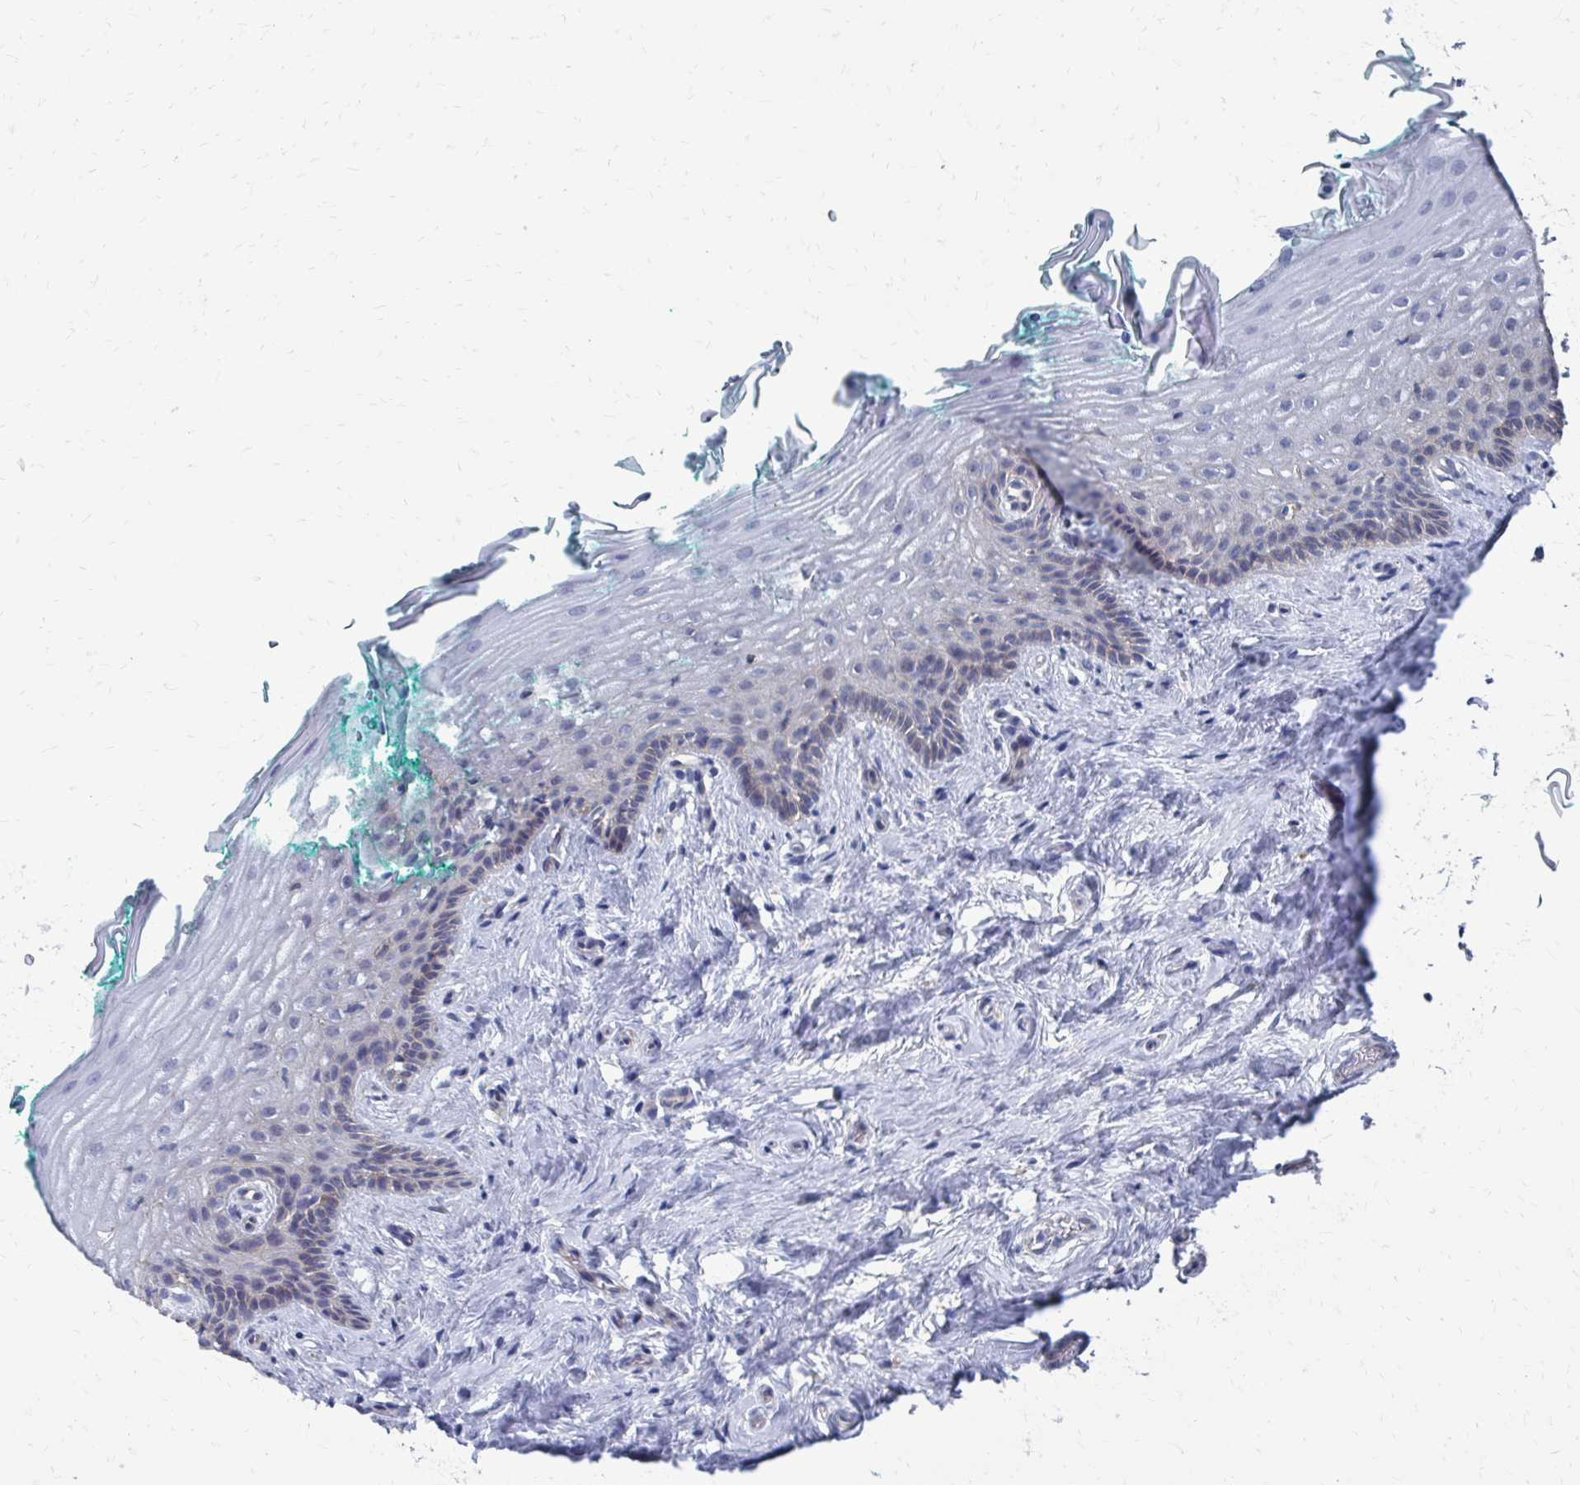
{"staining": {"intensity": "negative", "quantity": "none", "location": "none"}, "tissue": "vagina", "cell_type": "Squamous epithelial cells", "image_type": "normal", "snomed": [{"axis": "morphology", "description": "Normal tissue, NOS"}, {"axis": "topography", "description": "Vagina"}], "caption": "IHC image of benign vagina: human vagina stained with DAB (3,3'-diaminobenzidine) exhibits no significant protein expression in squamous epithelial cells.", "gene": "PLEKHG7", "patient": {"sex": "female", "age": 45}}